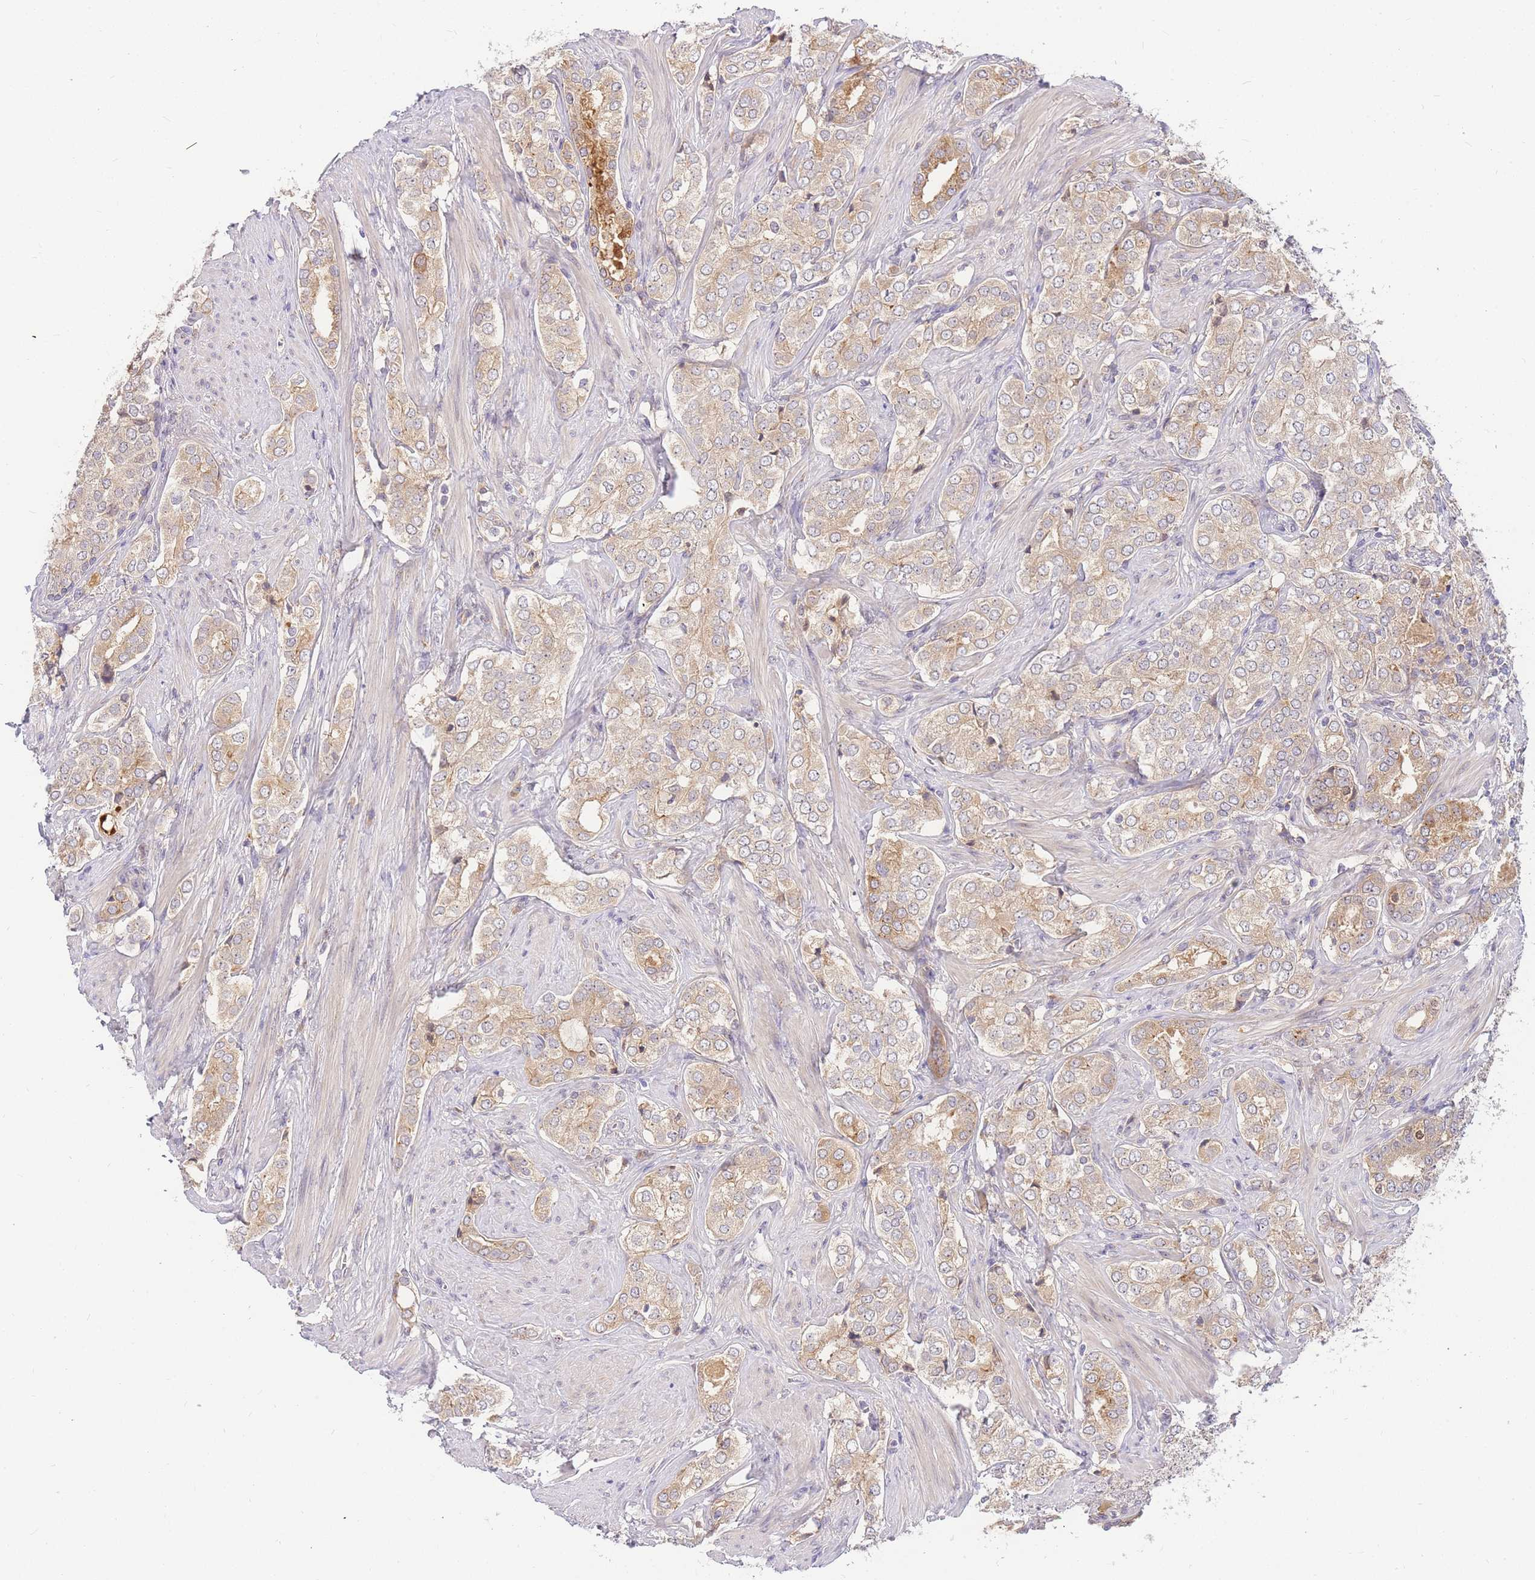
{"staining": {"intensity": "weak", "quantity": ">75%", "location": "cytoplasmic/membranous"}, "tissue": "prostate cancer", "cell_type": "Tumor cells", "image_type": "cancer", "snomed": [{"axis": "morphology", "description": "Adenocarcinoma, High grade"}, {"axis": "topography", "description": "Prostate"}], "caption": "Brown immunohistochemical staining in human prostate cancer exhibits weak cytoplasmic/membranous positivity in about >75% of tumor cells. The staining was performed using DAB, with brown indicating positive protein expression. Nuclei are stained blue with hematoxylin.", "gene": "ZNF577", "patient": {"sex": "male", "age": 71}}